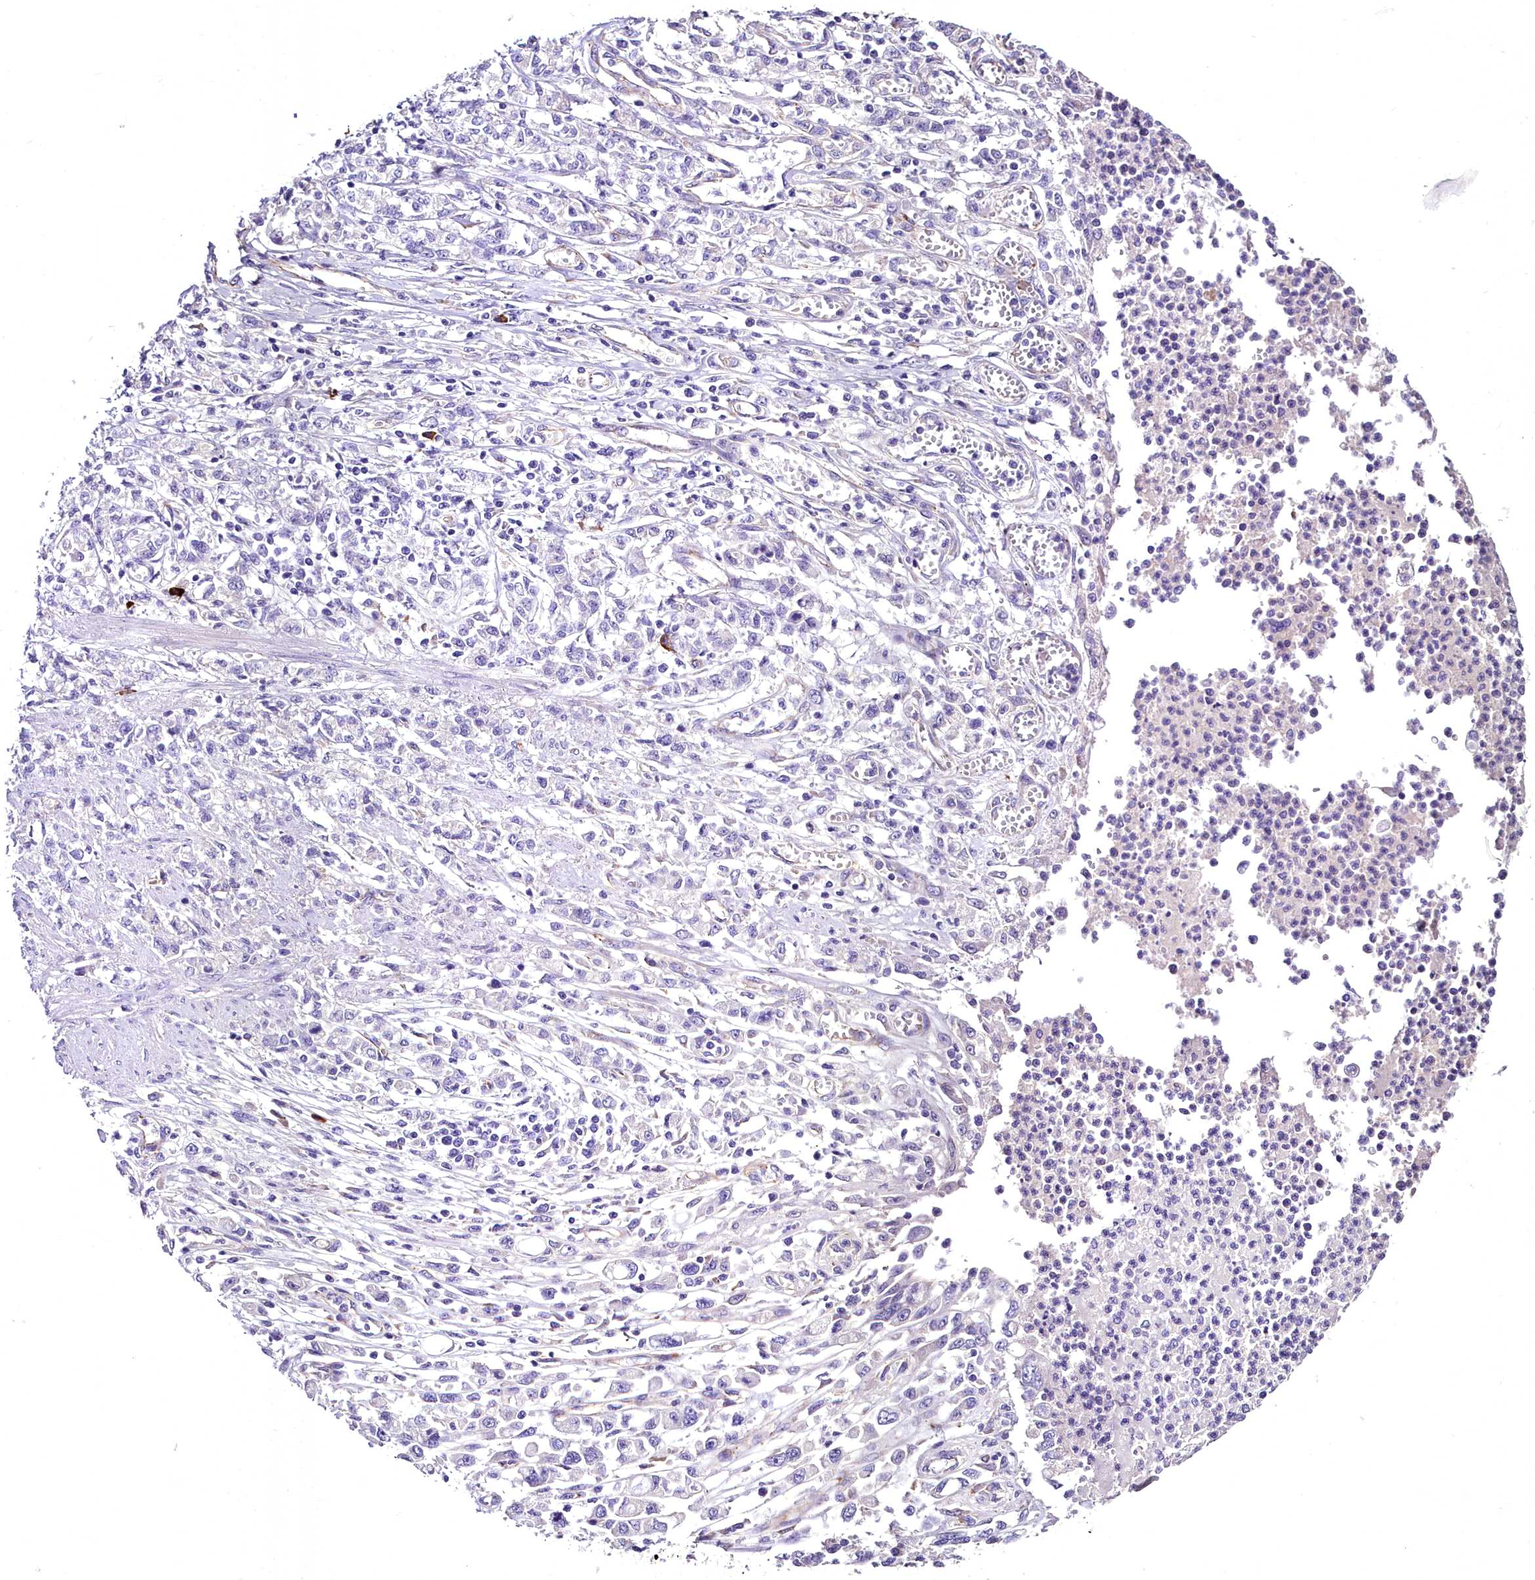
{"staining": {"intensity": "negative", "quantity": "none", "location": "none"}, "tissue": "stomach cancer", "cell_type": "Tumor cells", "image_type": "cancer", "snomed": [{"axis": "morphology", "description": "Adenocarcinoma, NOS"}, {"axis": "topography", "description": "Stomach"}], "caption": "Immunohistochemistry (IHC) photomicrograph of neoplastic tissue: adenocarcinoma (stomach) stained with DAB (3,3'-diaminobenzidine) reveals no significant protein positivity in tumor cells. (DAB IHC, high magnification).", "gene": "MS4A18", "patient": {"sex": "female", "age": 76}}